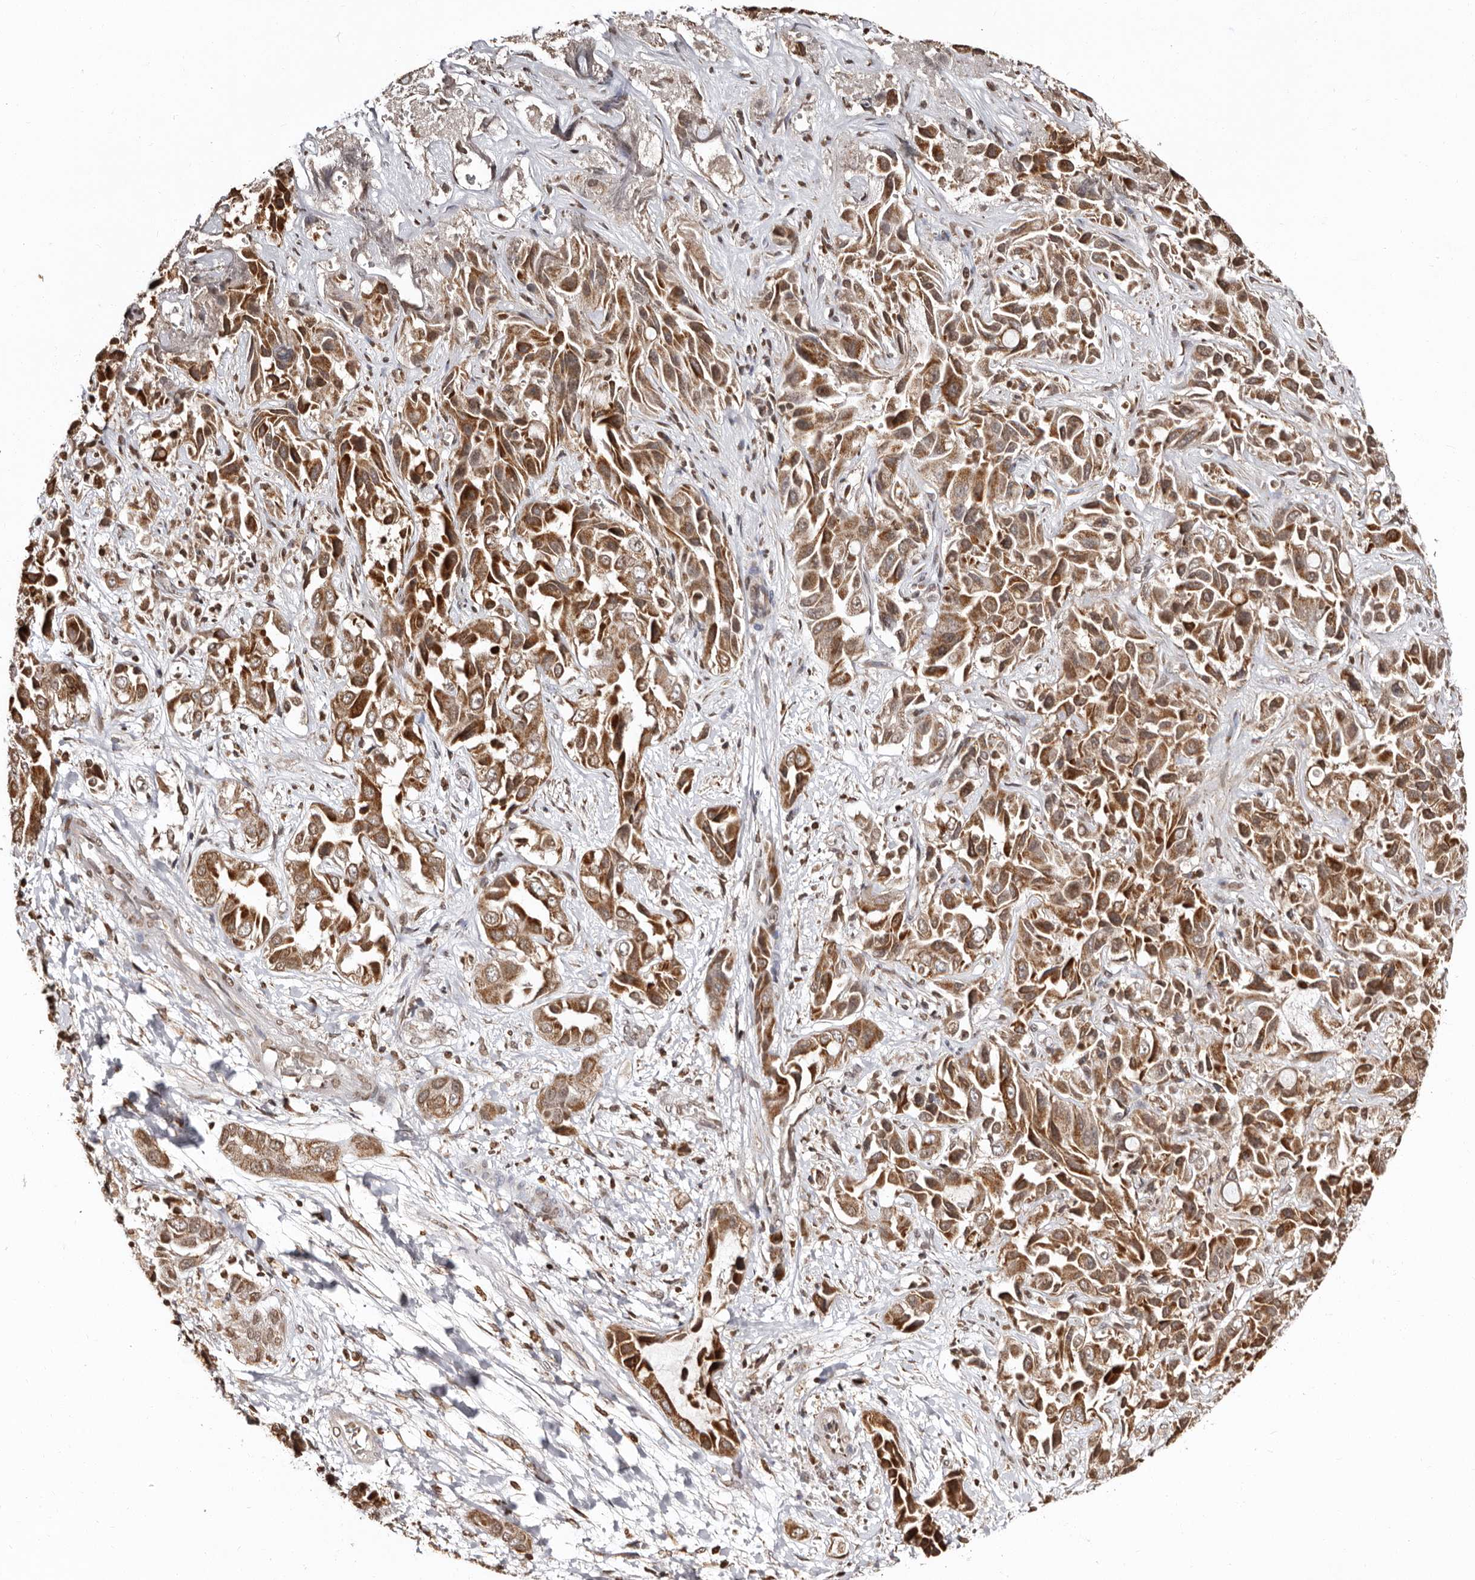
{"staining": {"intensity": "strong", "quantity": ">75%", "location": "cytoplasmic/membranous"}, "tissue": "liver cancer", "cell_type": "Tumor cells", "image_type": "cancer", "snomed": [{"axis": "morphology", "description": "Cholangiocarcinoma"}, {"axis": "topography", "description": "Liver"}], "caption": "Tumor cells demonstrate strong cytoplasmic/membranous staining in about >75% of cells in cholangiocarcinoma (liver). The protein is stained brown, and the nuclei are stained in blue (DAB IHC with brightfield microscopy, high magnification).", "gene": "CCDC190", "patient": {"sex": "female", "age": 52}}